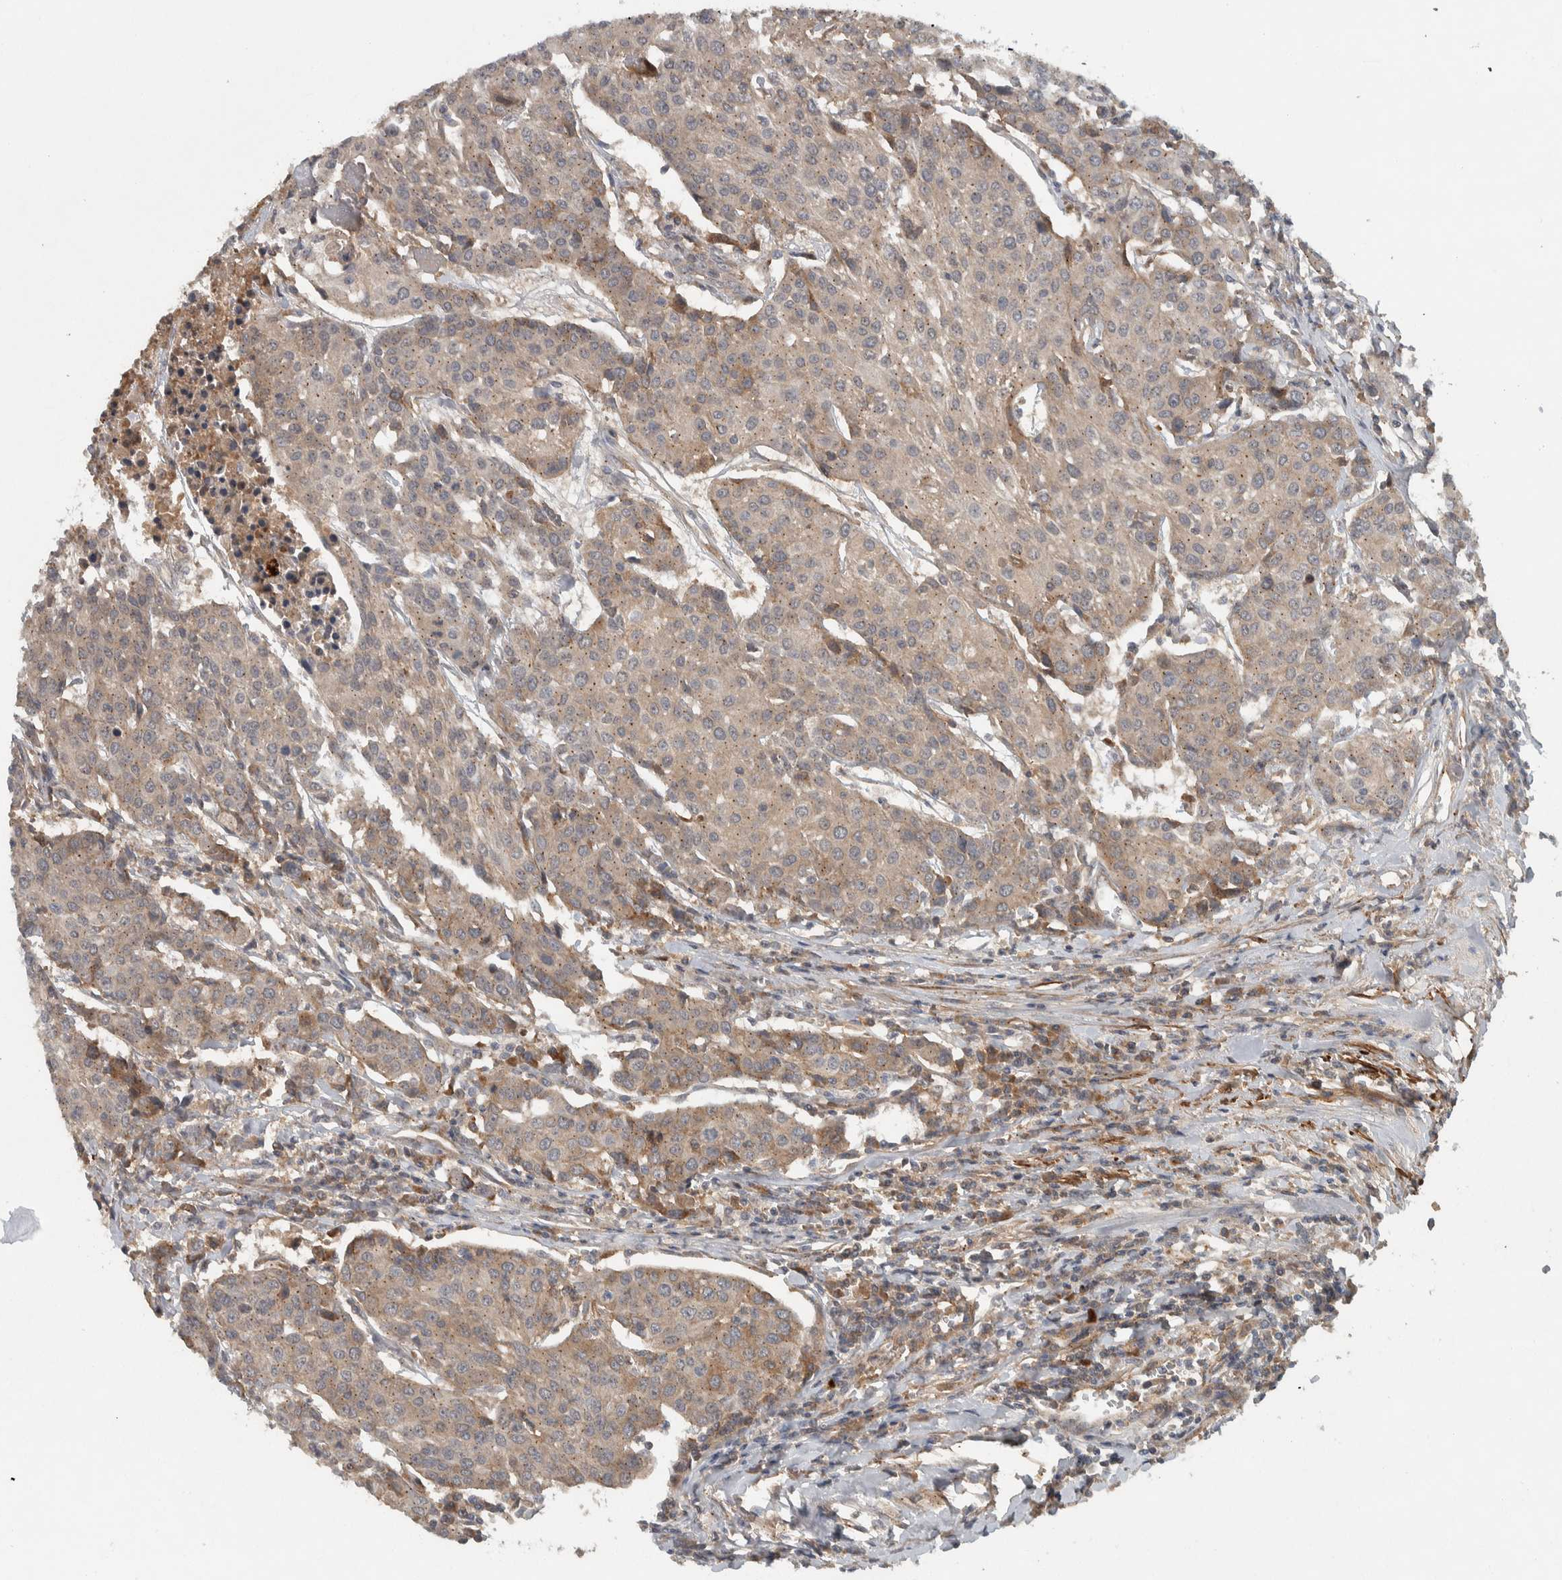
{"staining": {"intensity": "weak", "quantity": "25%-75%", "location": "cytoplasmic/membranous"}, "tissue": "urothelial cancer", "cell_type": "Tumor cells", "image_type": "cancer", "snomed": [{"axis": "morphology", "description": "Urothelial carcinoma, High grade"}, {"axis": "topography", "description": "Urinary bladder"}], "caption": "Urothelial cancer stained with a brown dye exhibits weak cytoplasmic/membranous positive staining in approximately 25%-75% of tumor cells.", "gene": "LBHD1", "patient": {"sex": "female", "age": 85}}